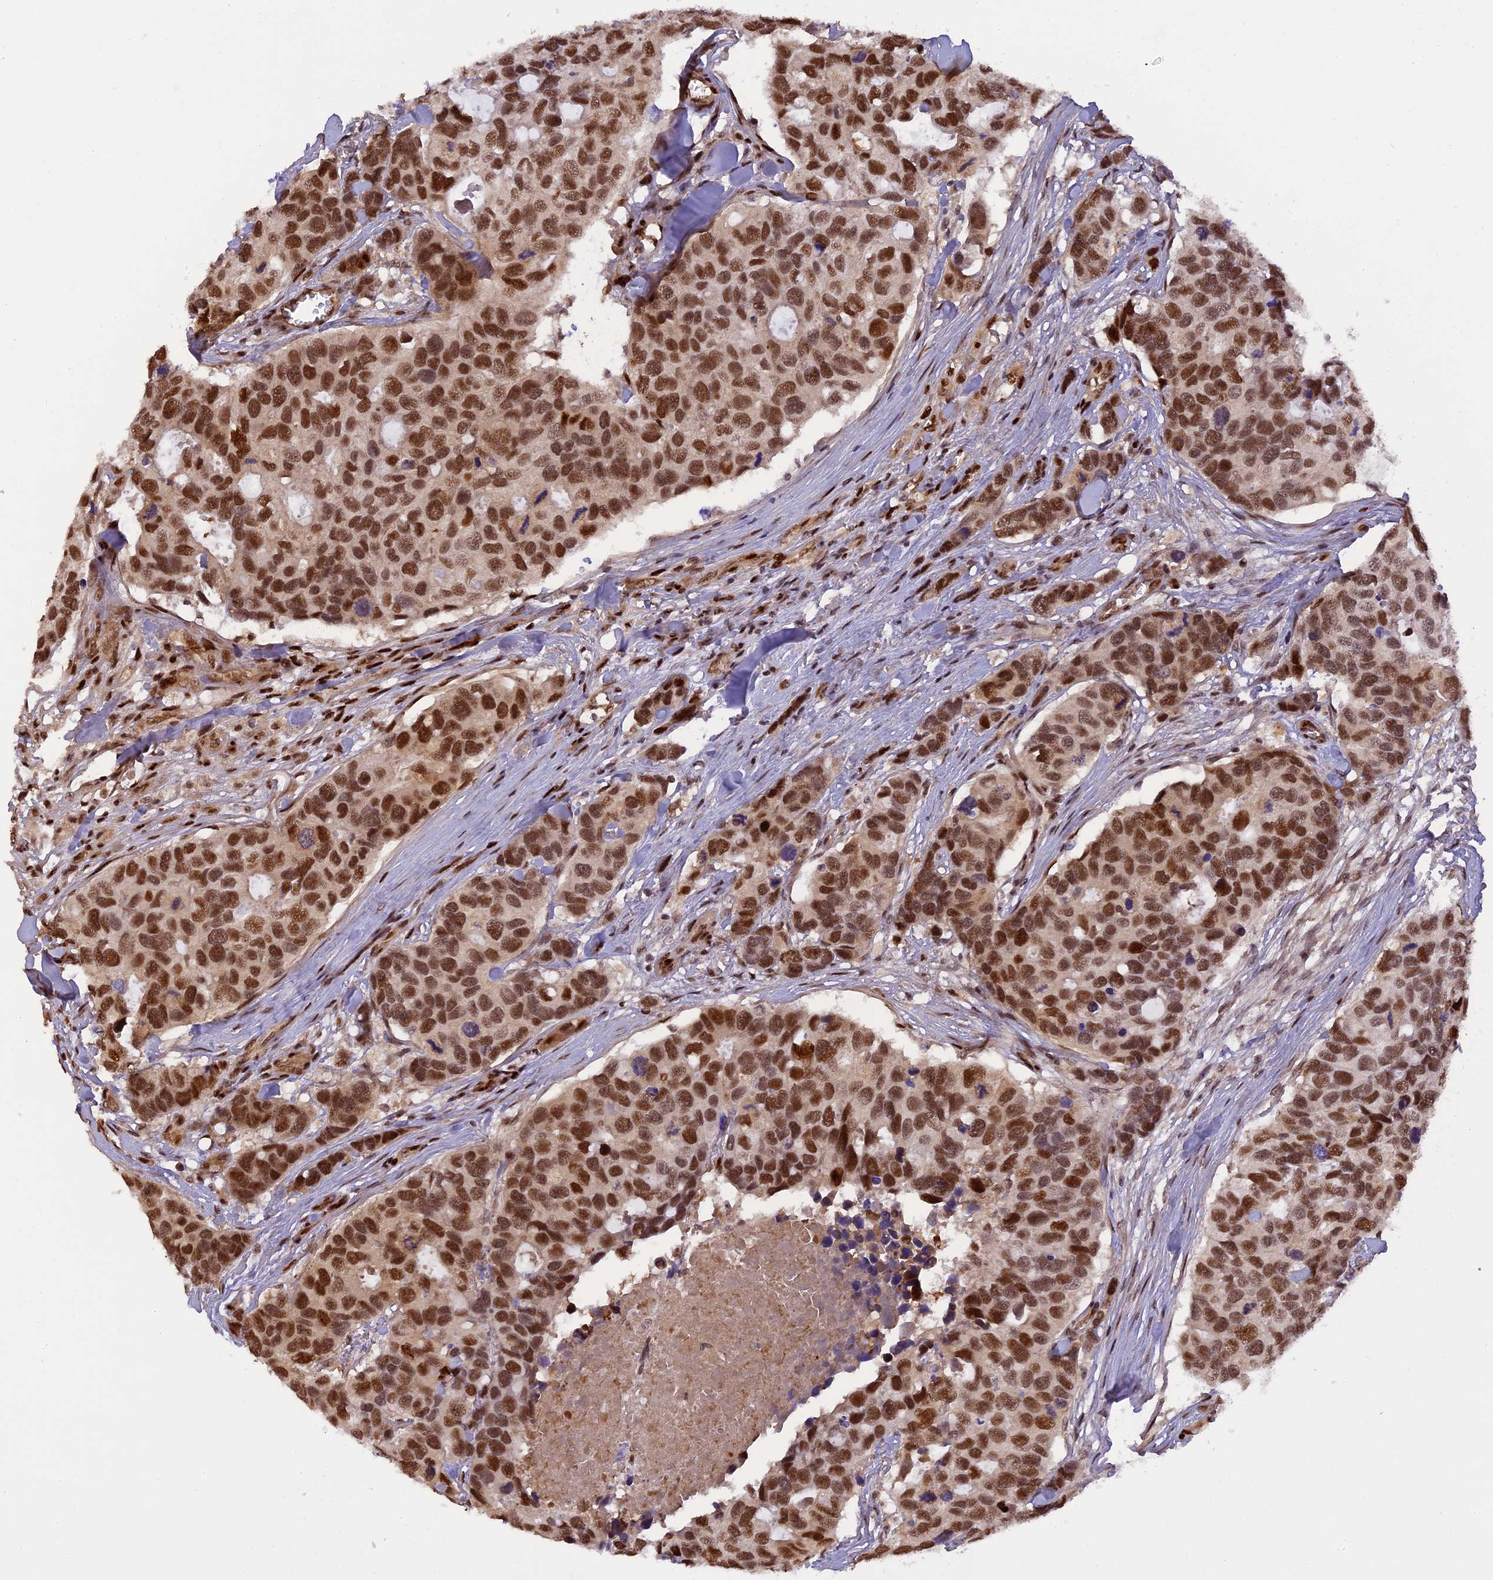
{"staining": {"intensity": "strong", "quantity": ">75%", "location": "nuclear"}, "tissue": "breast cancer", "cell_type": "Tumor cells", "image_type": "cancer", "snomed": [{"axis": "morphology", "description": "Duct carcinoma"}, {"axis": "topography", "description": "Breast"}], "caption": "An image showing strong nuclear expression in about >75% of tumor cells in breast cancer, as visualized by brown immunohistochemical staining.", "gene": "MICALL1", "patient": {"sex": "female", "age": 83}}